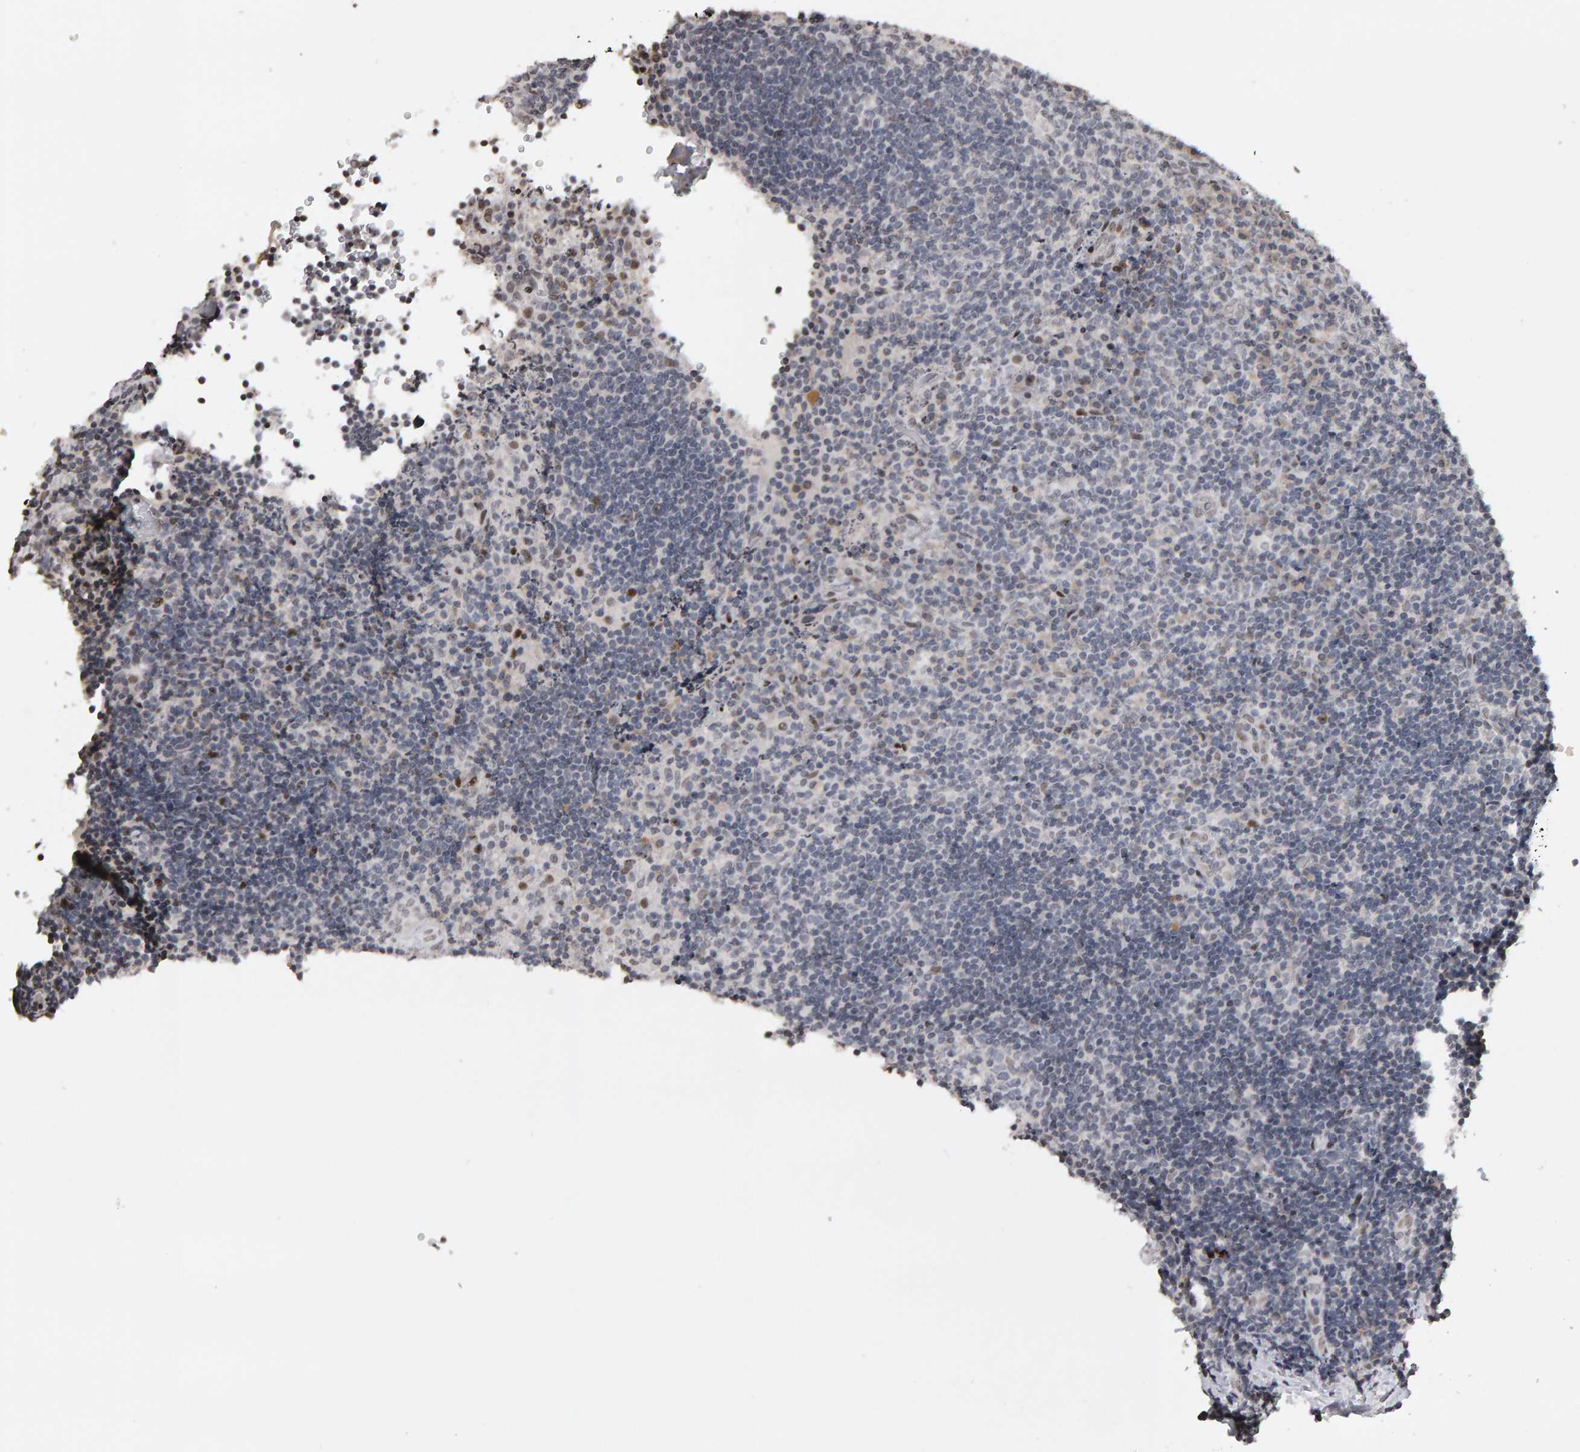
{"staining": {"intensity": "negative", "quantity": "none", "location": "none"}, "tissue": "lymphoma", "cell_type": "Tumor cells", "image_type": "cancer", "snomed": [{"axis": "morphology", "description": "Malignant lymphoma, non-Hodgkin's type, High grade"}, {"axis": "topography", "description": "Tonsil"}], "caption": "Immunohistochemistry micrograph of human high-grade malignant lymphoma, non-Hodgkin's type stained for a protein (brown), which demonstrates no positivity in tumor cells. (IHC, brightfield microscopy, high magnification).", "gene": "TRAM1", "patient": {"sex": "female", "age": 36}}